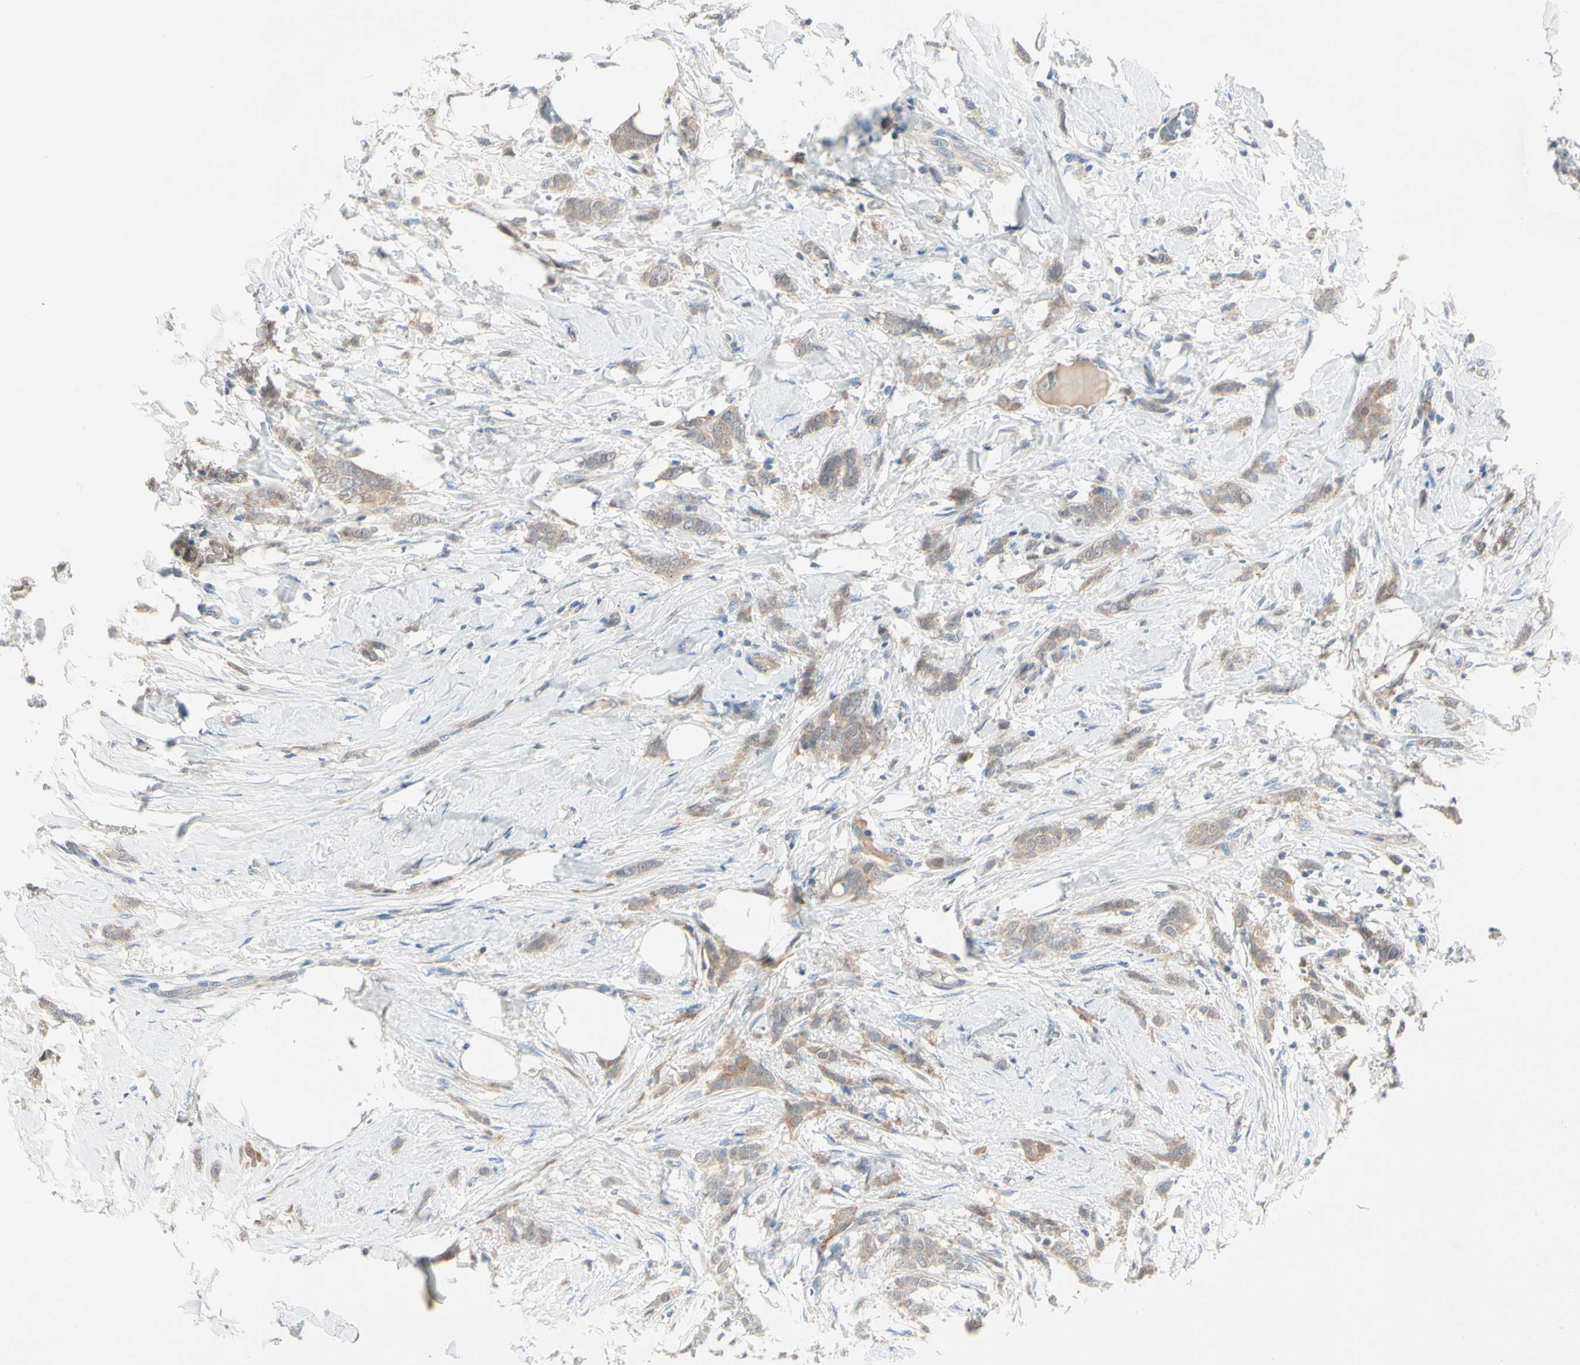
{"staining": {"intensity": "weak", "quantity": ">75%", "location": "cytoplasmic/membranous"}, "tissue": "breast cancer", "cell_type": "Tumor cells", "image_type": "cancer", "snomed": [{"axis": "morphology", "description": "Lobular carcinoma, in situ"}, {"axis": "morphology", "description": "Lobular carcinoma"}, {"axis": "topography", "description": "Breast"}], "caption": "An image of human lobular carcinoma (breast) stained for a protein shows weak cytoplasmic/membranous brown staining in tumor cells. (brown staining indicates protein expression, while blue staining denotes nuclei).", "gene": "IL1R1", "patient": {"sex": "female", "age": 41}}